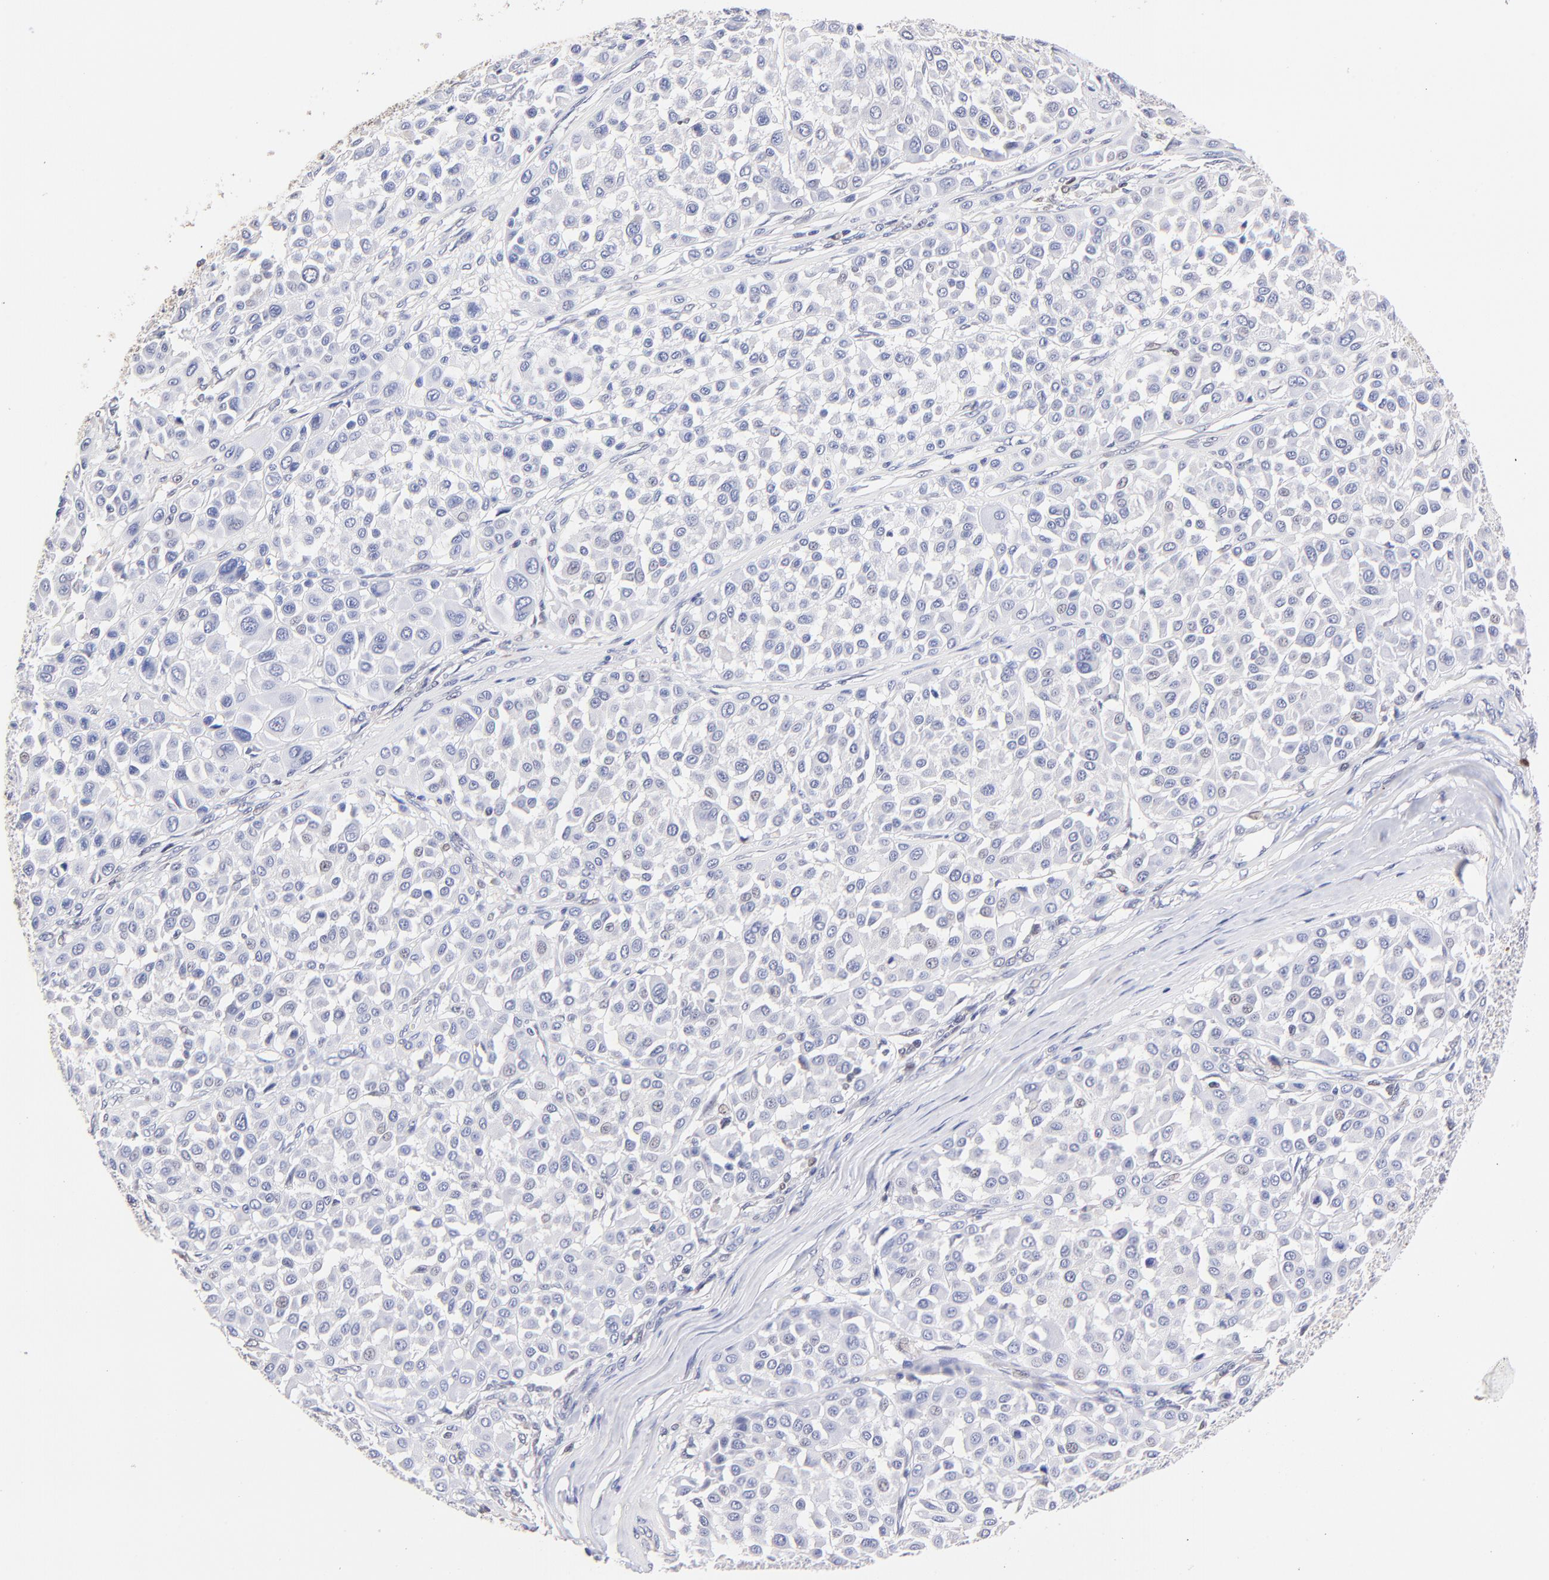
{"staining": {"intensity": "negative", "quantity": "none", "location": "none"}, "tissue": "melanoma", "cell_type": "Tumor cells", "image_type": "cancer", "snomed": [{"axis": "morphology", "description": "Malignant melanoma, Metastatic site"}, {"axis": "topography", "description": "Soft tissue"}], "caption": "DAB (3,3'-diaminobenzidine) immunohistochemical staining of malignant melanoma (metastatic site) shows no significant expression in tumor cells.", "gene": "ZNF155", "patient": {"sex": "male", "age": 41}}